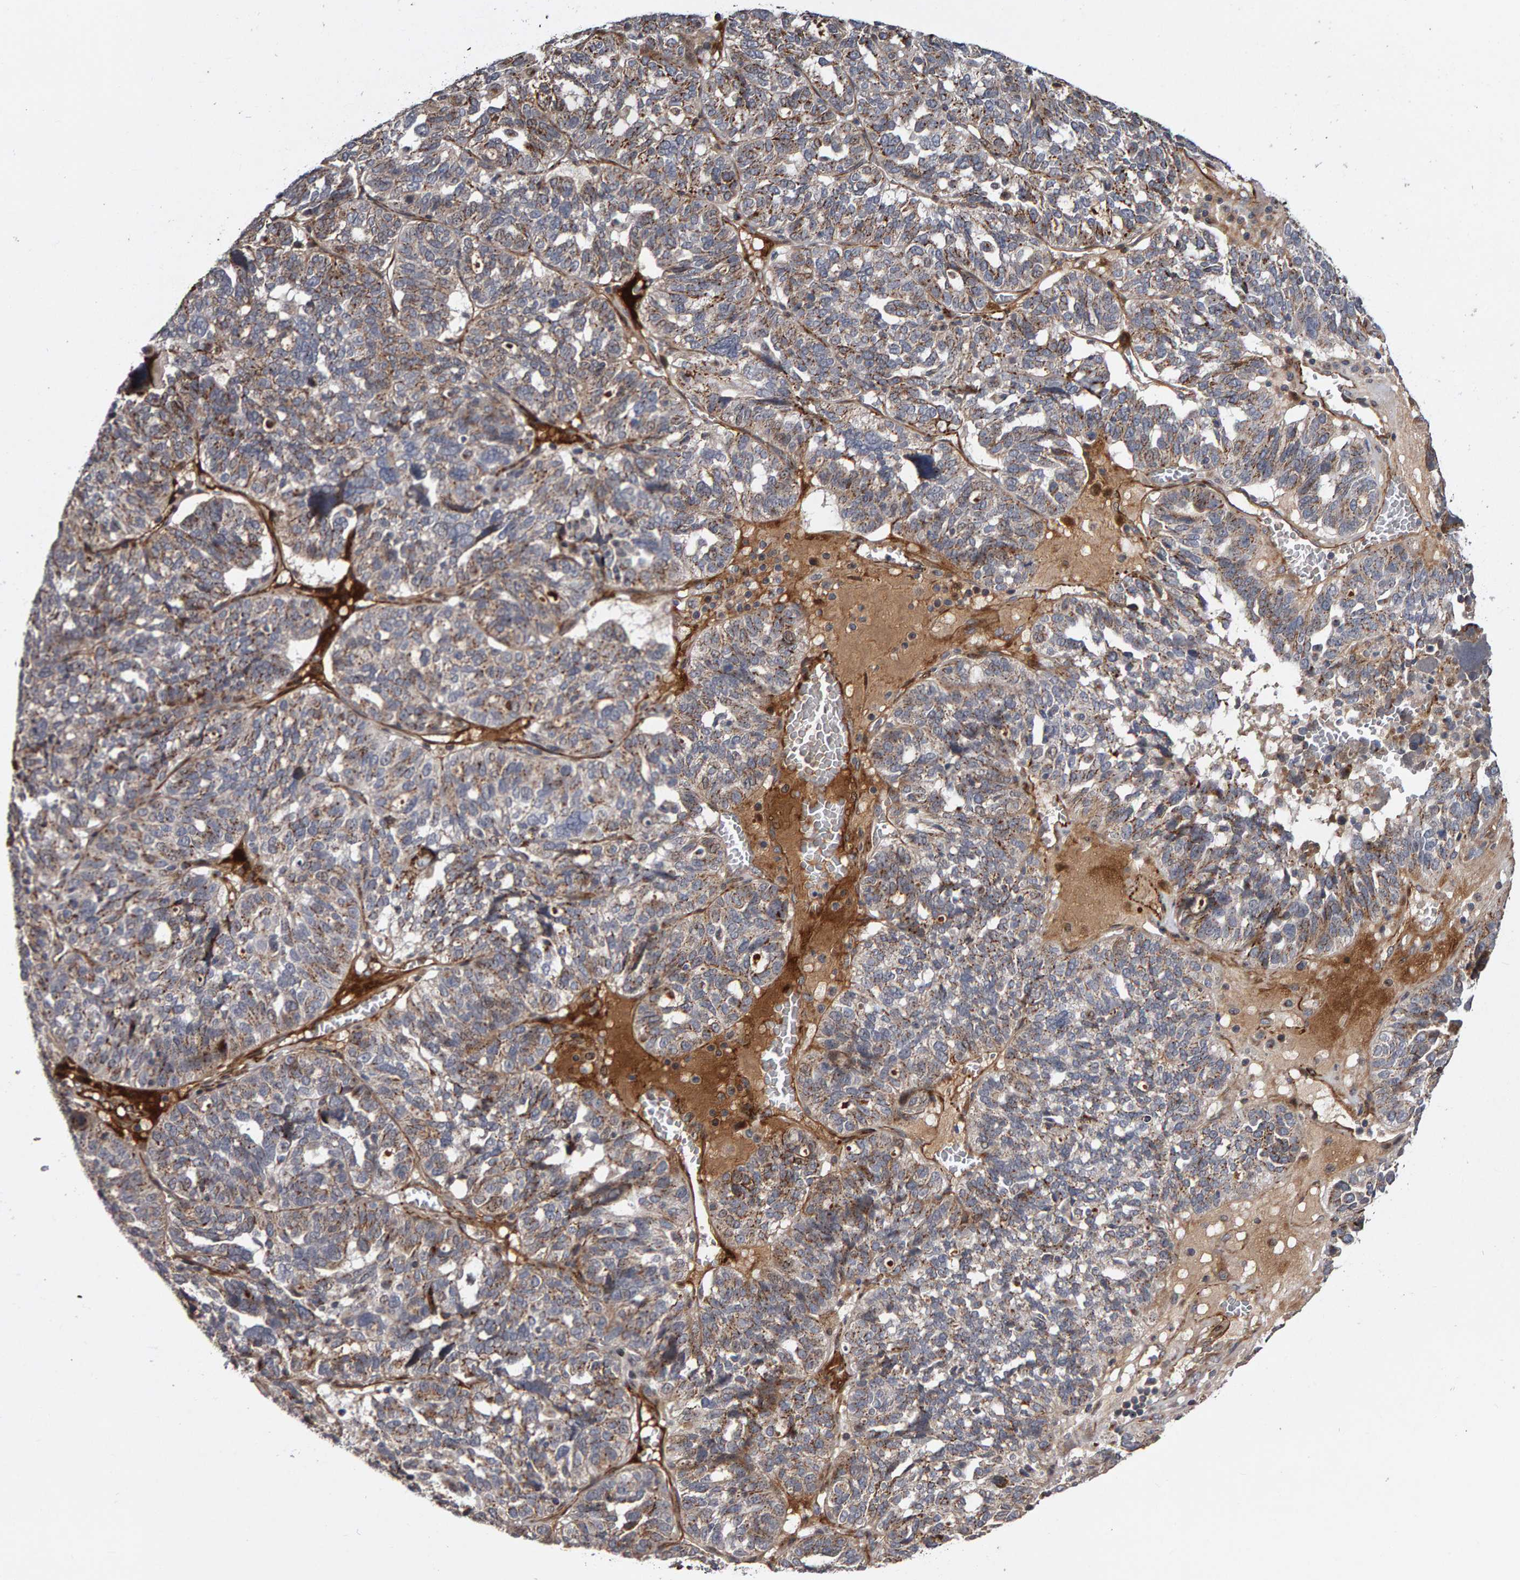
{"staining": {"intensity": "moderate", "quantity": "25%-75%", "location": "cytoplasmic/membranous"}, "tissue": "ovarian cancer", "cell_type": "Tumor cells", "image_type": "cancer", "snomed": [{"axis": "morphology", "description": "Cystadenocarcinoma, serous, NOS"}, {"axis": "topography", "description": "Ovary"}], "caption": "Immunohistochemistry of human ovarian serous cystadenocarcinoma demonstrates medium levels of moderate cytoplasmic/membranous expression in approximately 25%-75% of tumor cells.", "gene": "CANT1", "patient": {"sex": "female", "age": 59}}